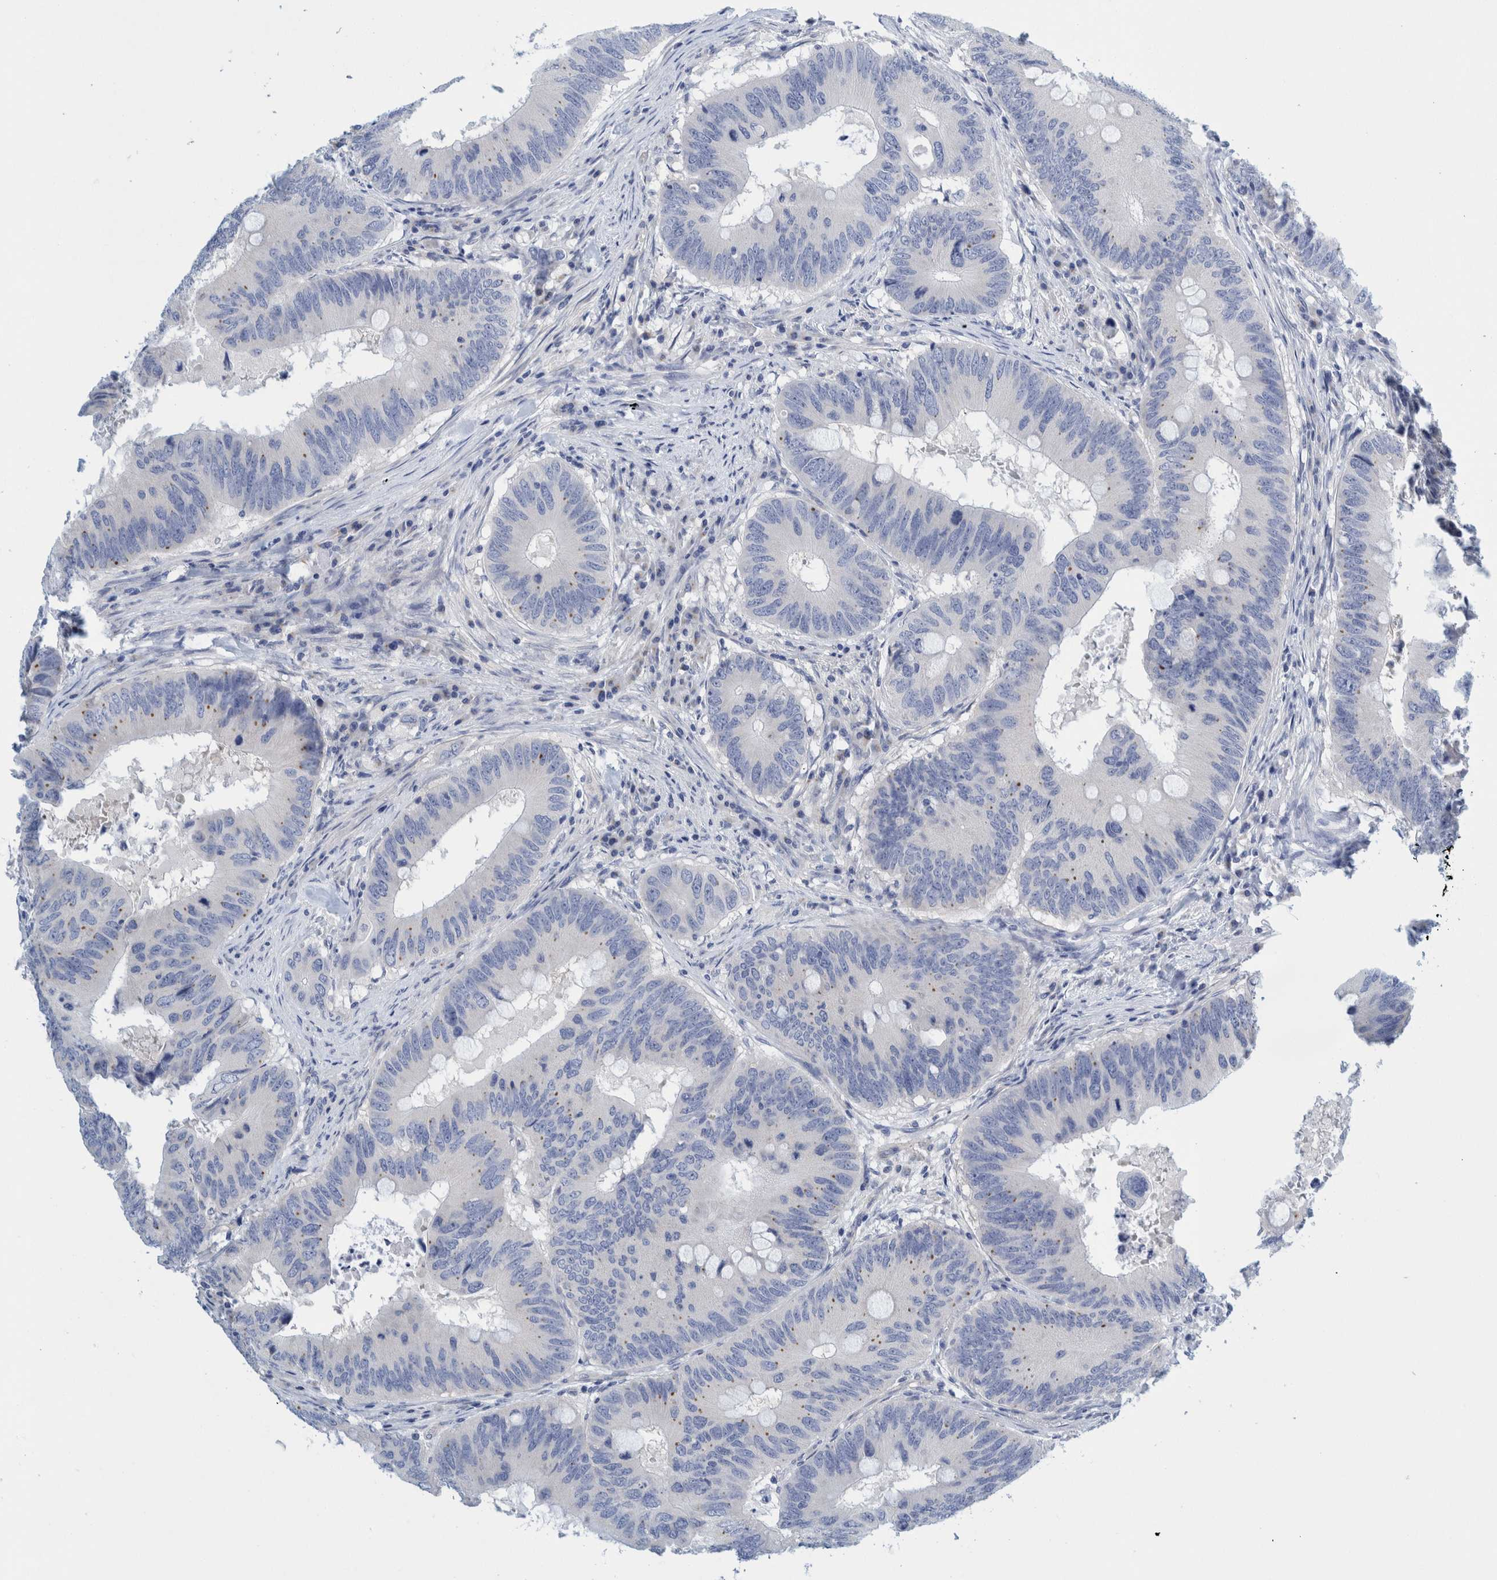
{"staining": {"intensity": "negative", "quantity": "none", "location": "none"}, "tissue": "colorectal cancer", "cell_type": "Tumor cells", "image_type": "cancer", "snomed": [{"axis": "morphology", "description": "Adenocarcinoma, NOS"}, {"axis": "topography", "description": "Colon"}], "caption": "The micrograph reveals no staining of tumor cells in colorectal cancer.", "gene": "ZNF324B", "patient": {"sex": "male", "age": 71}}